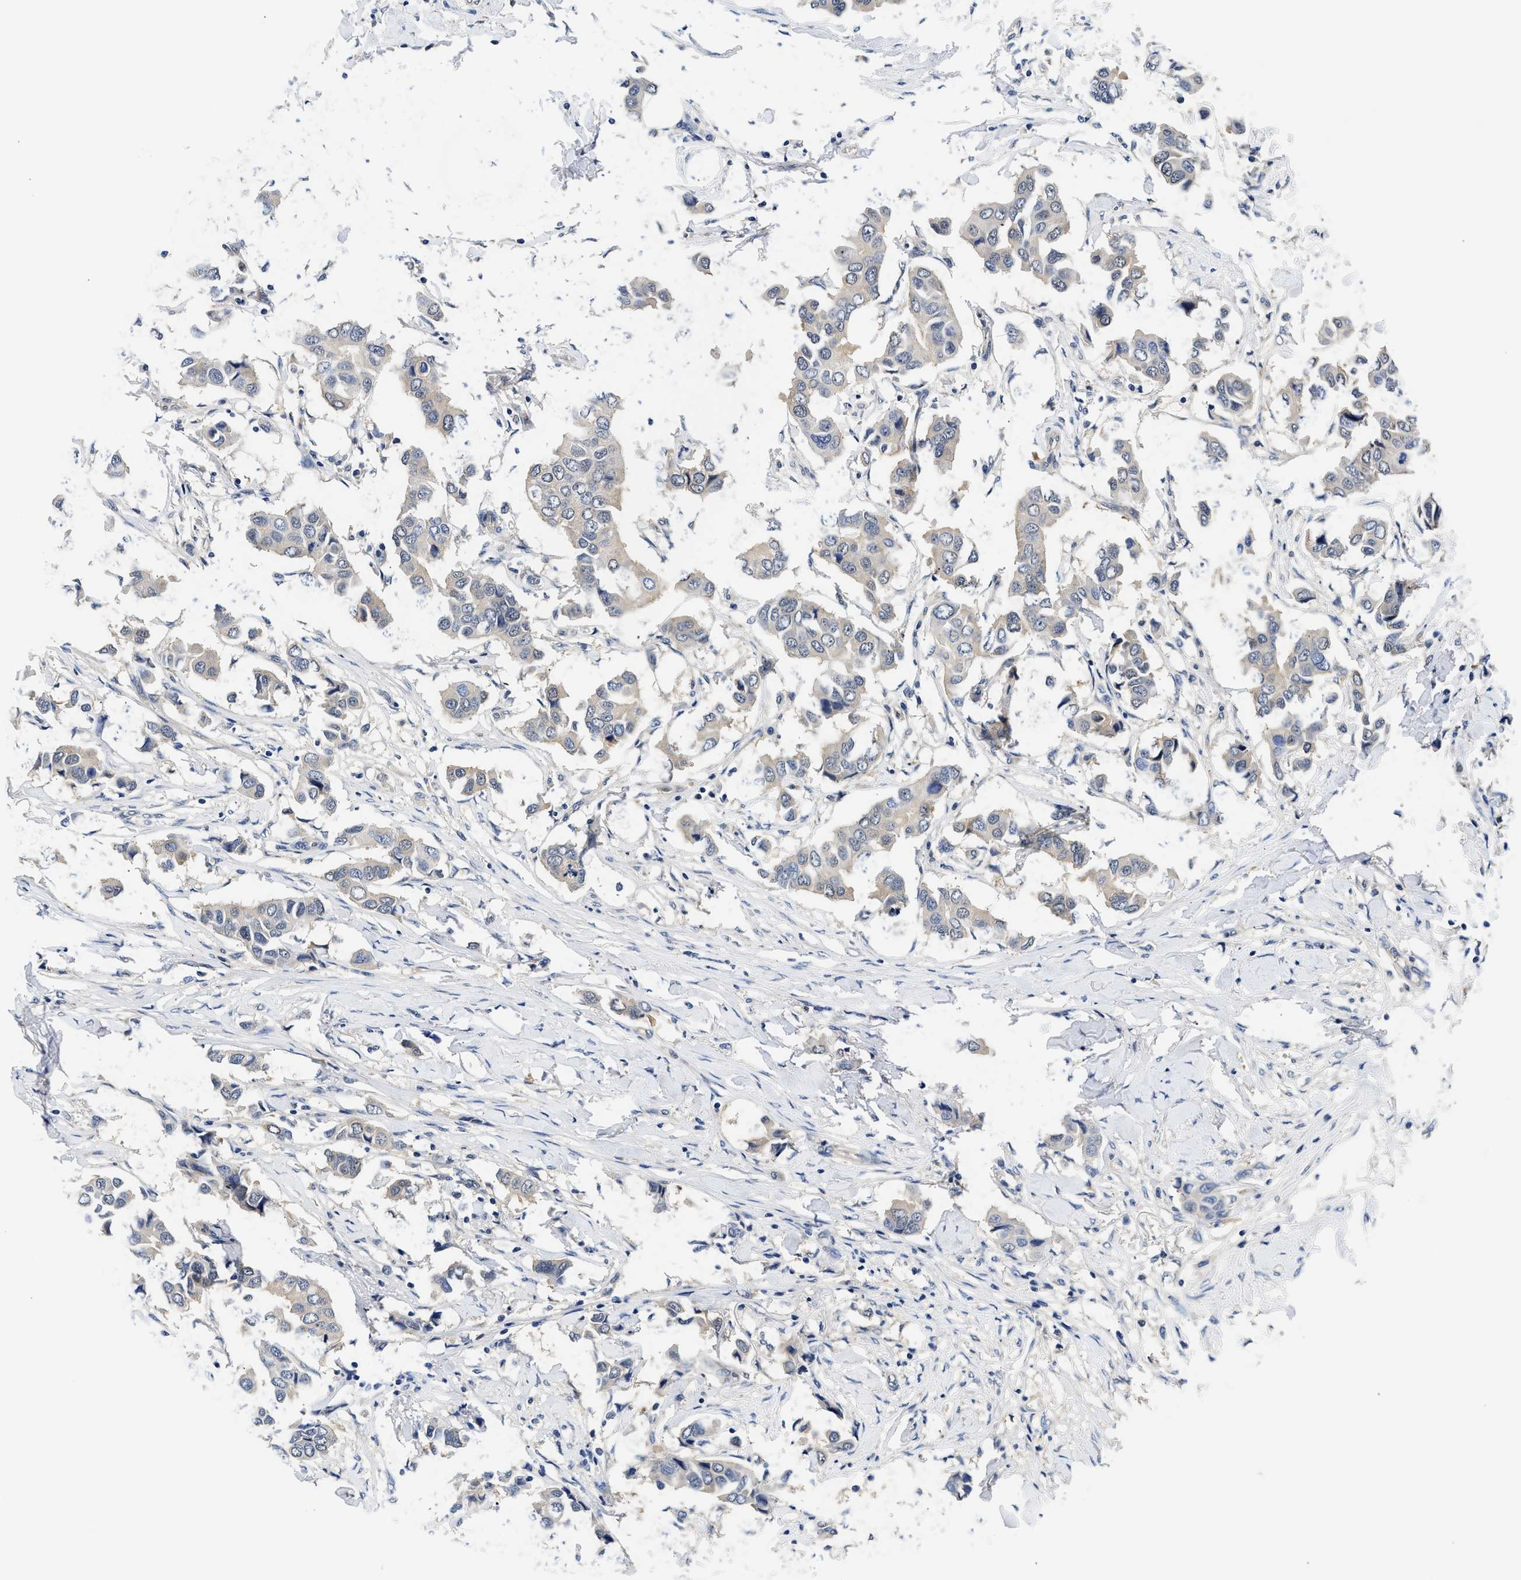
{"staining": {"intensity": "negative", "quantity": "none", "location": "none"}, "tissue": "breast cancer", "cell_type": "Tumor cells", "image_type": "cancer", "snomed": [{"axis": "morphology", "description": "Duct carcinoma"}, {"axis": "topography", "description": "Breast"}], "caption": "IHC histopathology image of neoplastic tissue: breast intraductal carcinoma stained with DAB (3,3'-diaminobenzidine) shows no significant protein expression in tumor cells.", "gene": "XPO5", "patient": {"sex": "female", "age": 80}}